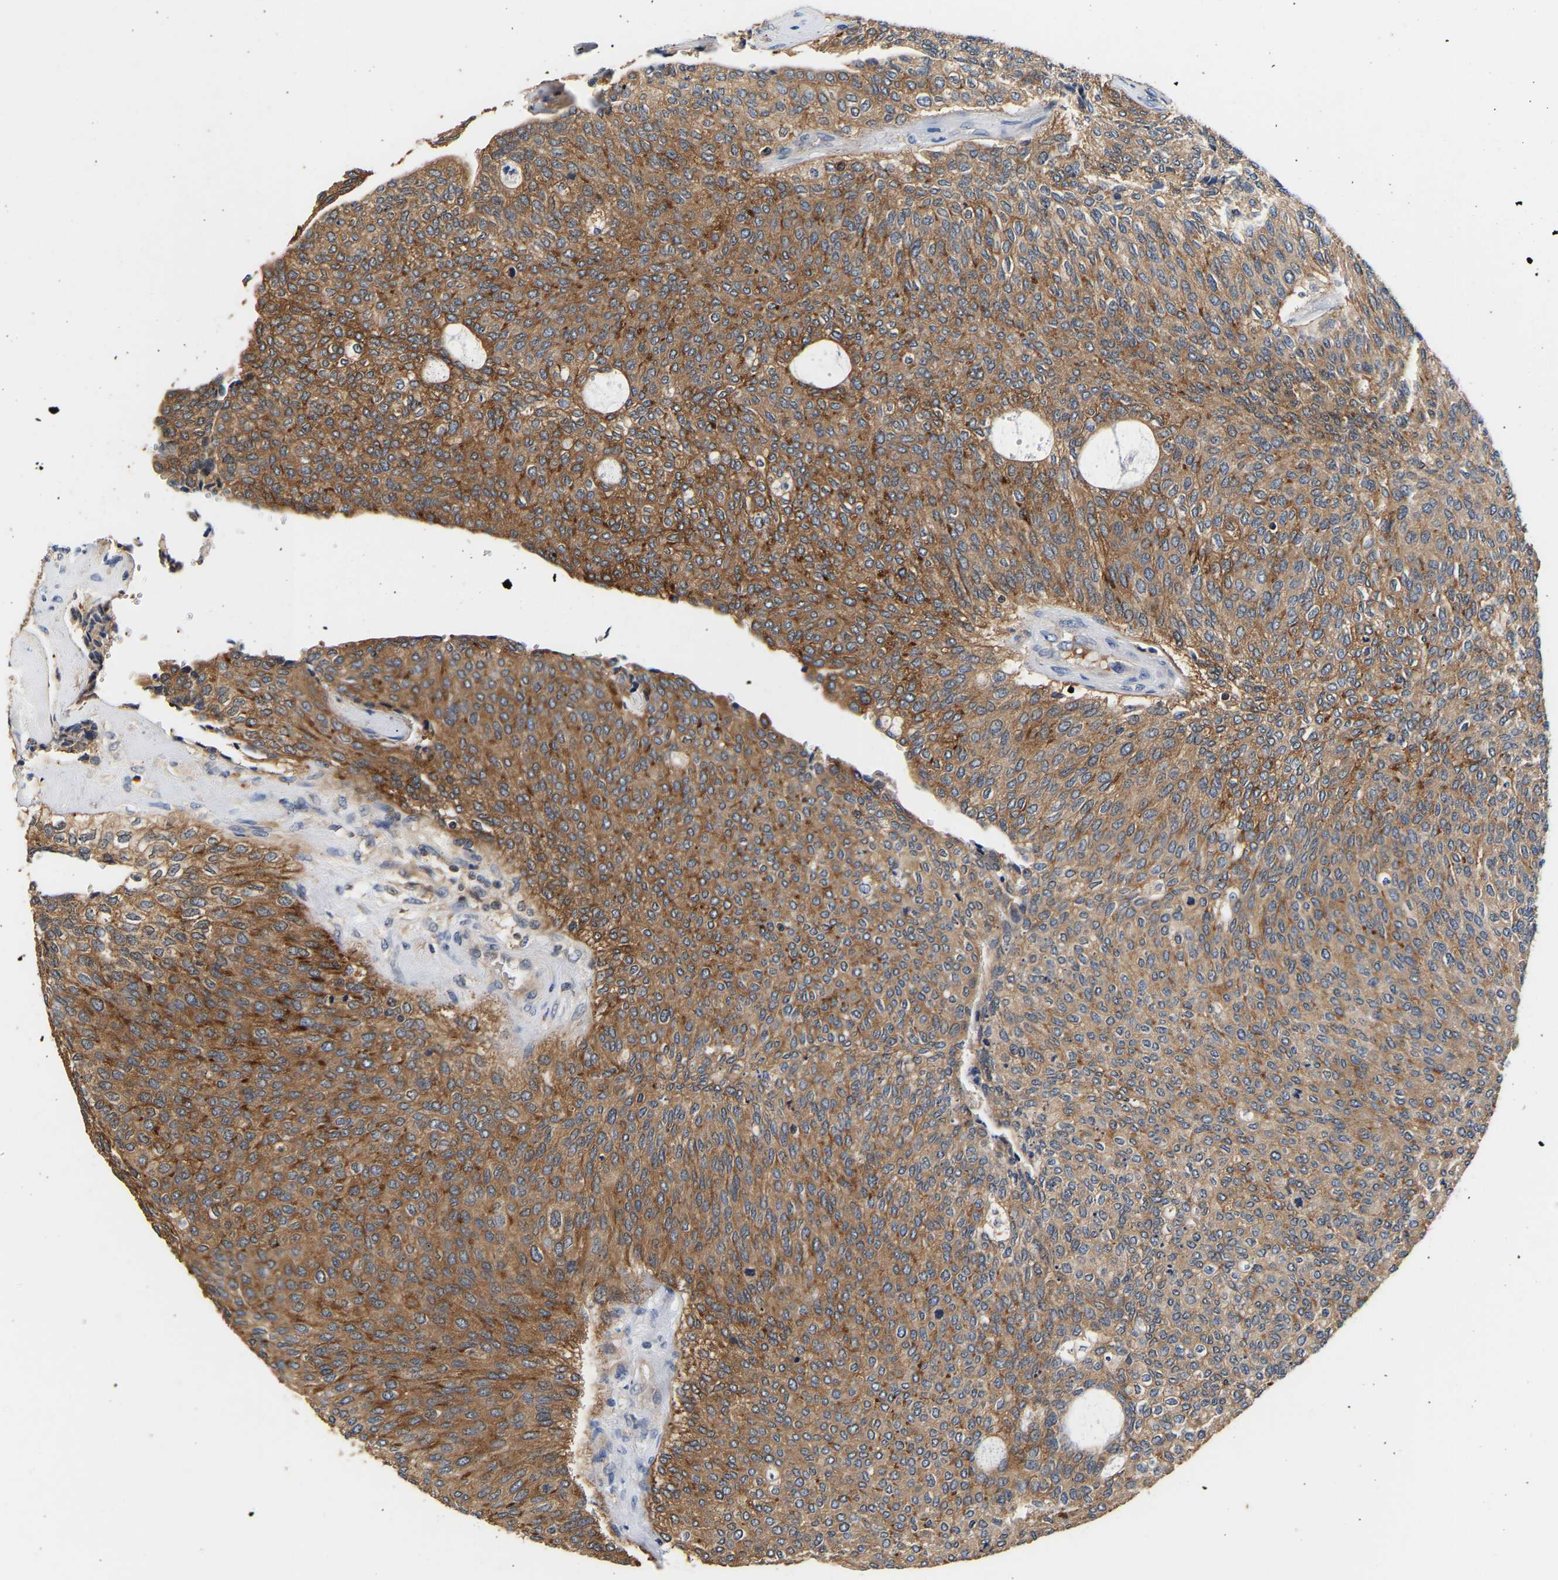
{"staining": {"intensity": "moderate", "quantity": ">75%", "location": "cytoplasmic/membranous"}, "tissue": "urothelial cancer", "cell_type": "Tumor cells", "image_type": "cancer", "snomed": [{"axis": "morphology", "description": "Urothelial carcinoma, Low grade"}, {"axis": "topography", "description": "Urinary bladder"}], "caption": "A brown stain labels moderate cytoplasmic/membranous staining of a protein in urothelial cancer tumor cells. Nuclei are stained in blue.", "gene": "LRBA", "patient": {"sex": "female", "age": 79}}